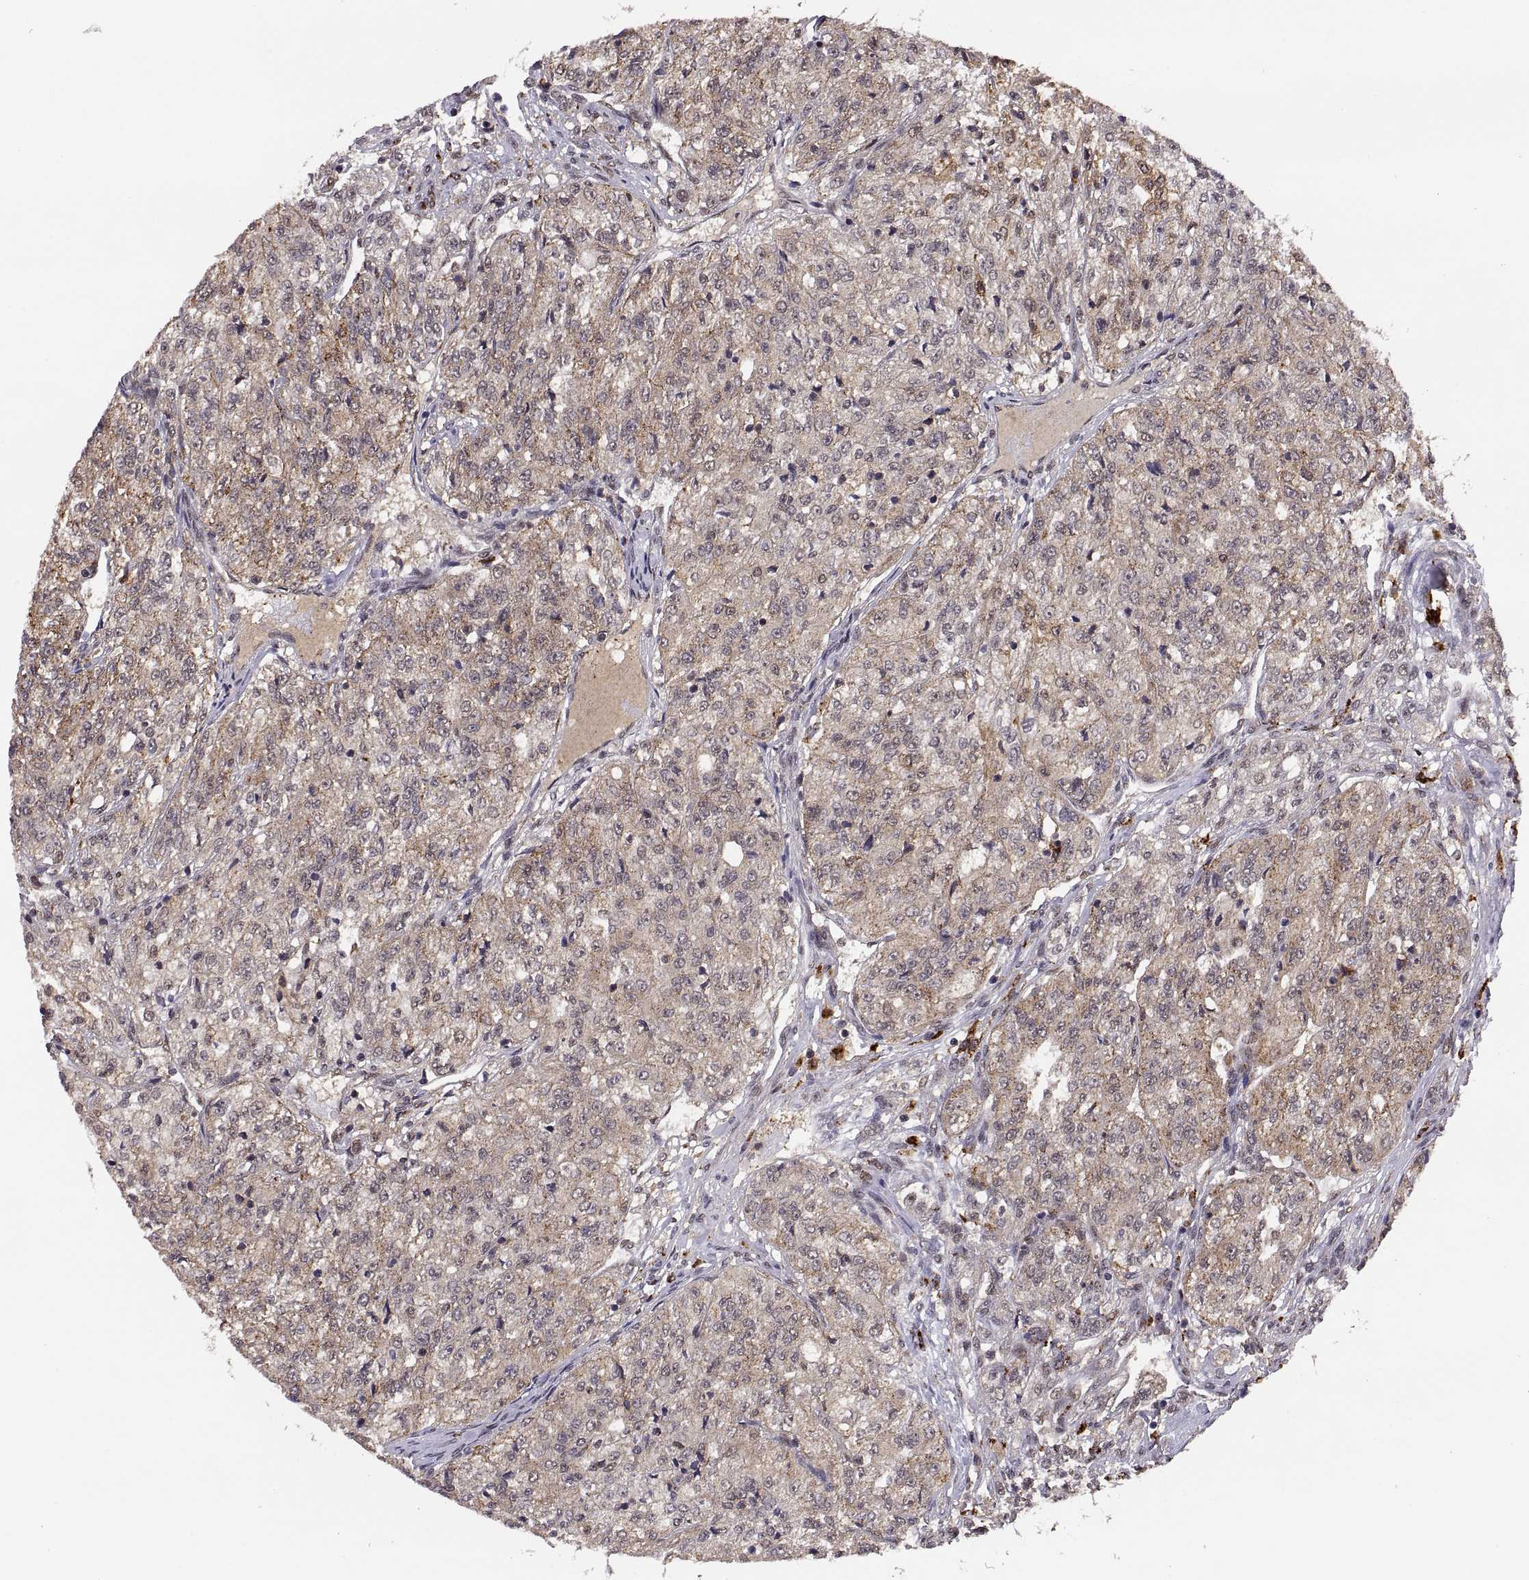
{"staining": {"intensity": "moderate", "quantity": "25%-75%", "location": "cytoplasmic/membranous"}, "tissue": "renal cancer", "cell_type": "Tumor cells", "image_type": "cancer", "snomed": [{"axis": "morphology", "description": "Adenocarcinoma, NOS"}, {"axis": "topography", "description": "Kidney"}], "caption": "Protein staining reveals moderate cytoplasmic/membranous staining in about 25%-75% of tumor cells in adenocarcinoma (renal).", "gene": "PSMC2", "patient": {"sex": "female", "age": 63}}